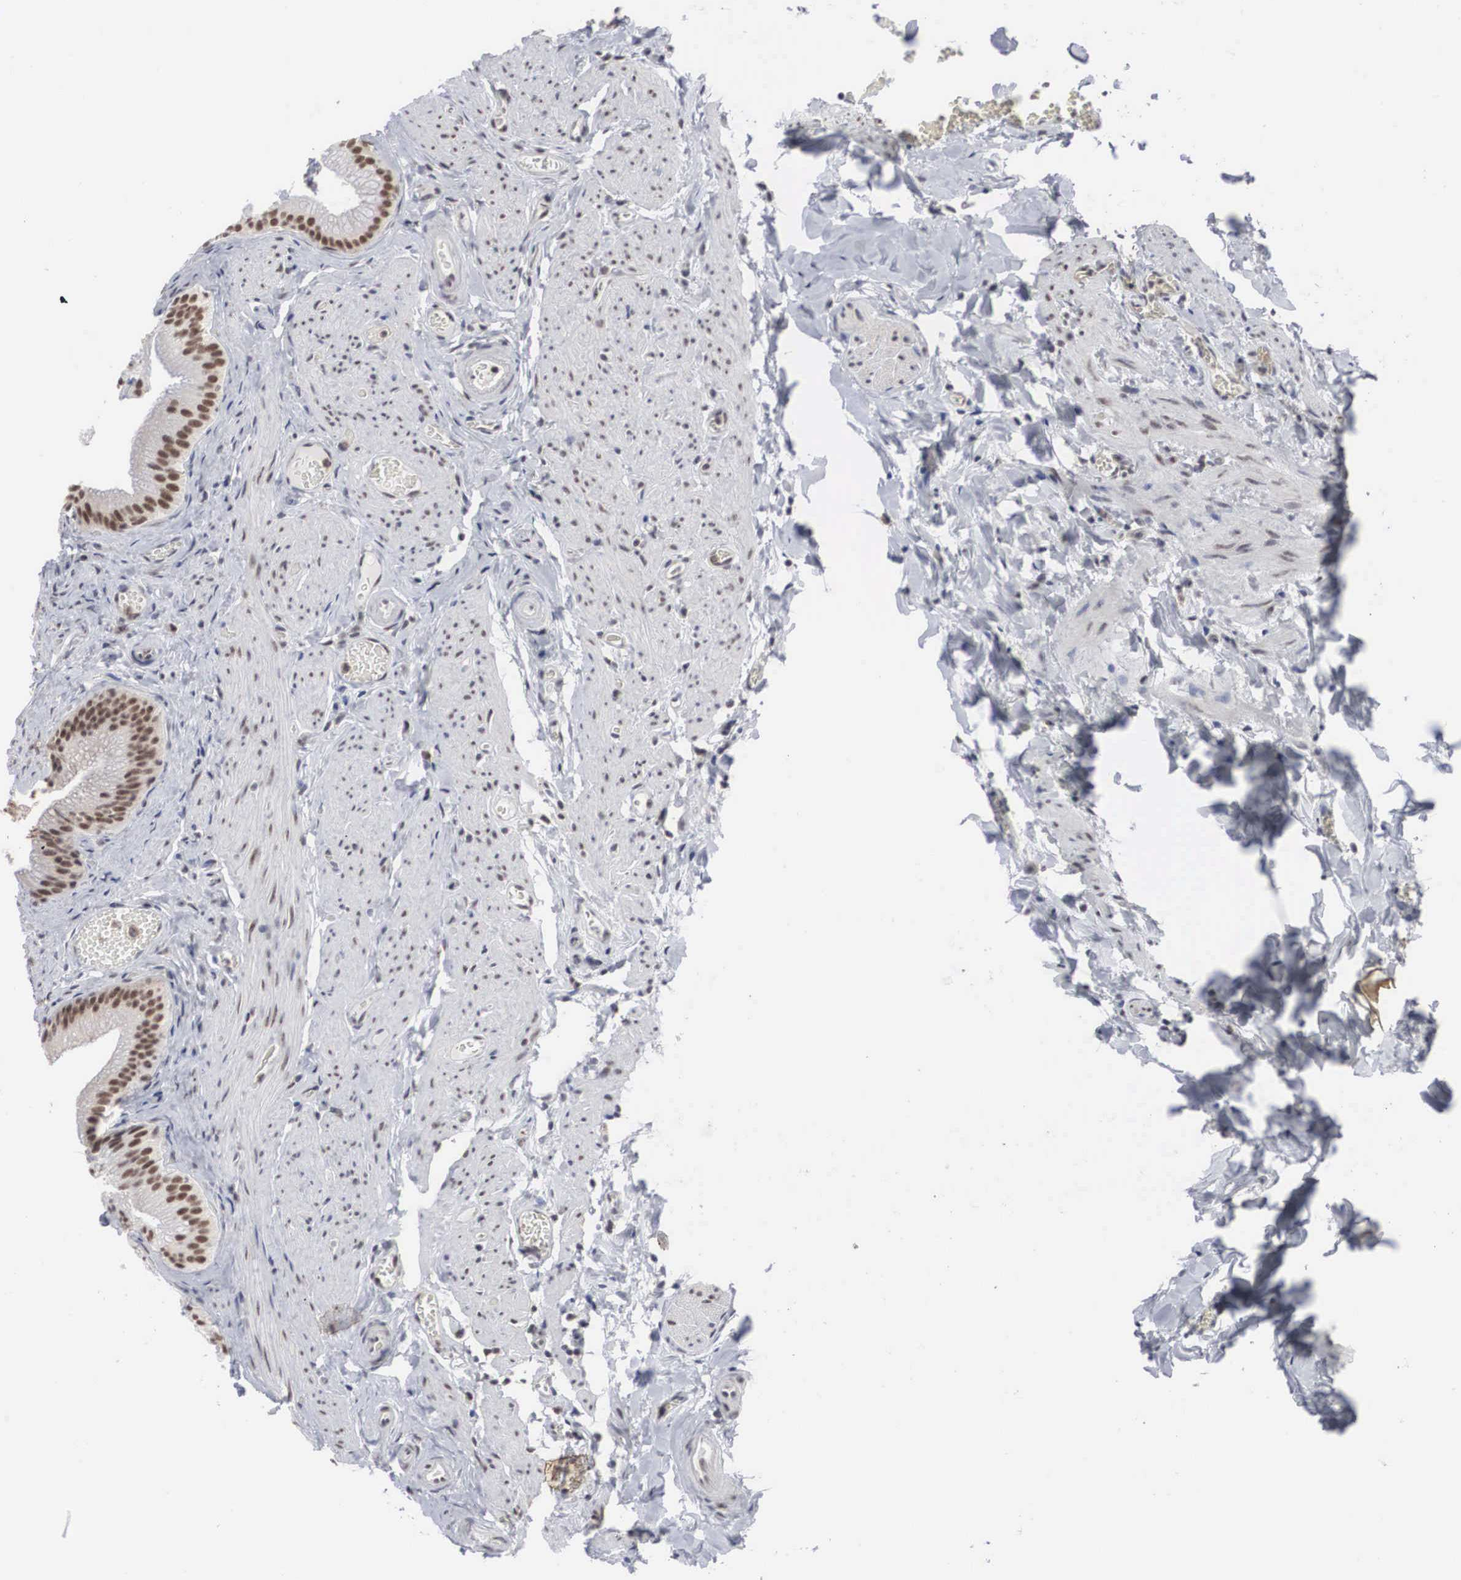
{"staining": {"intensity": "moderate", "quantity": ">75%", "location": "nuclear"}, "tissue": "gallbladder", "cell_type": "Glandular cells", "image_type": "normal", "snomed": [{"axis": "morphology", "description": "Normal tissue, NOS"}, {"axis": "topography", "description": "Gallbladder"}], "caption": "An immunohistochemistry (IHC) image of normal tissue is shown. Protein staining in brown highlights moderate nuclear positivity in gallbladder within glandular cells.", "gene": "AUTS2", "patient": {"sex": "female", "age": 44}}